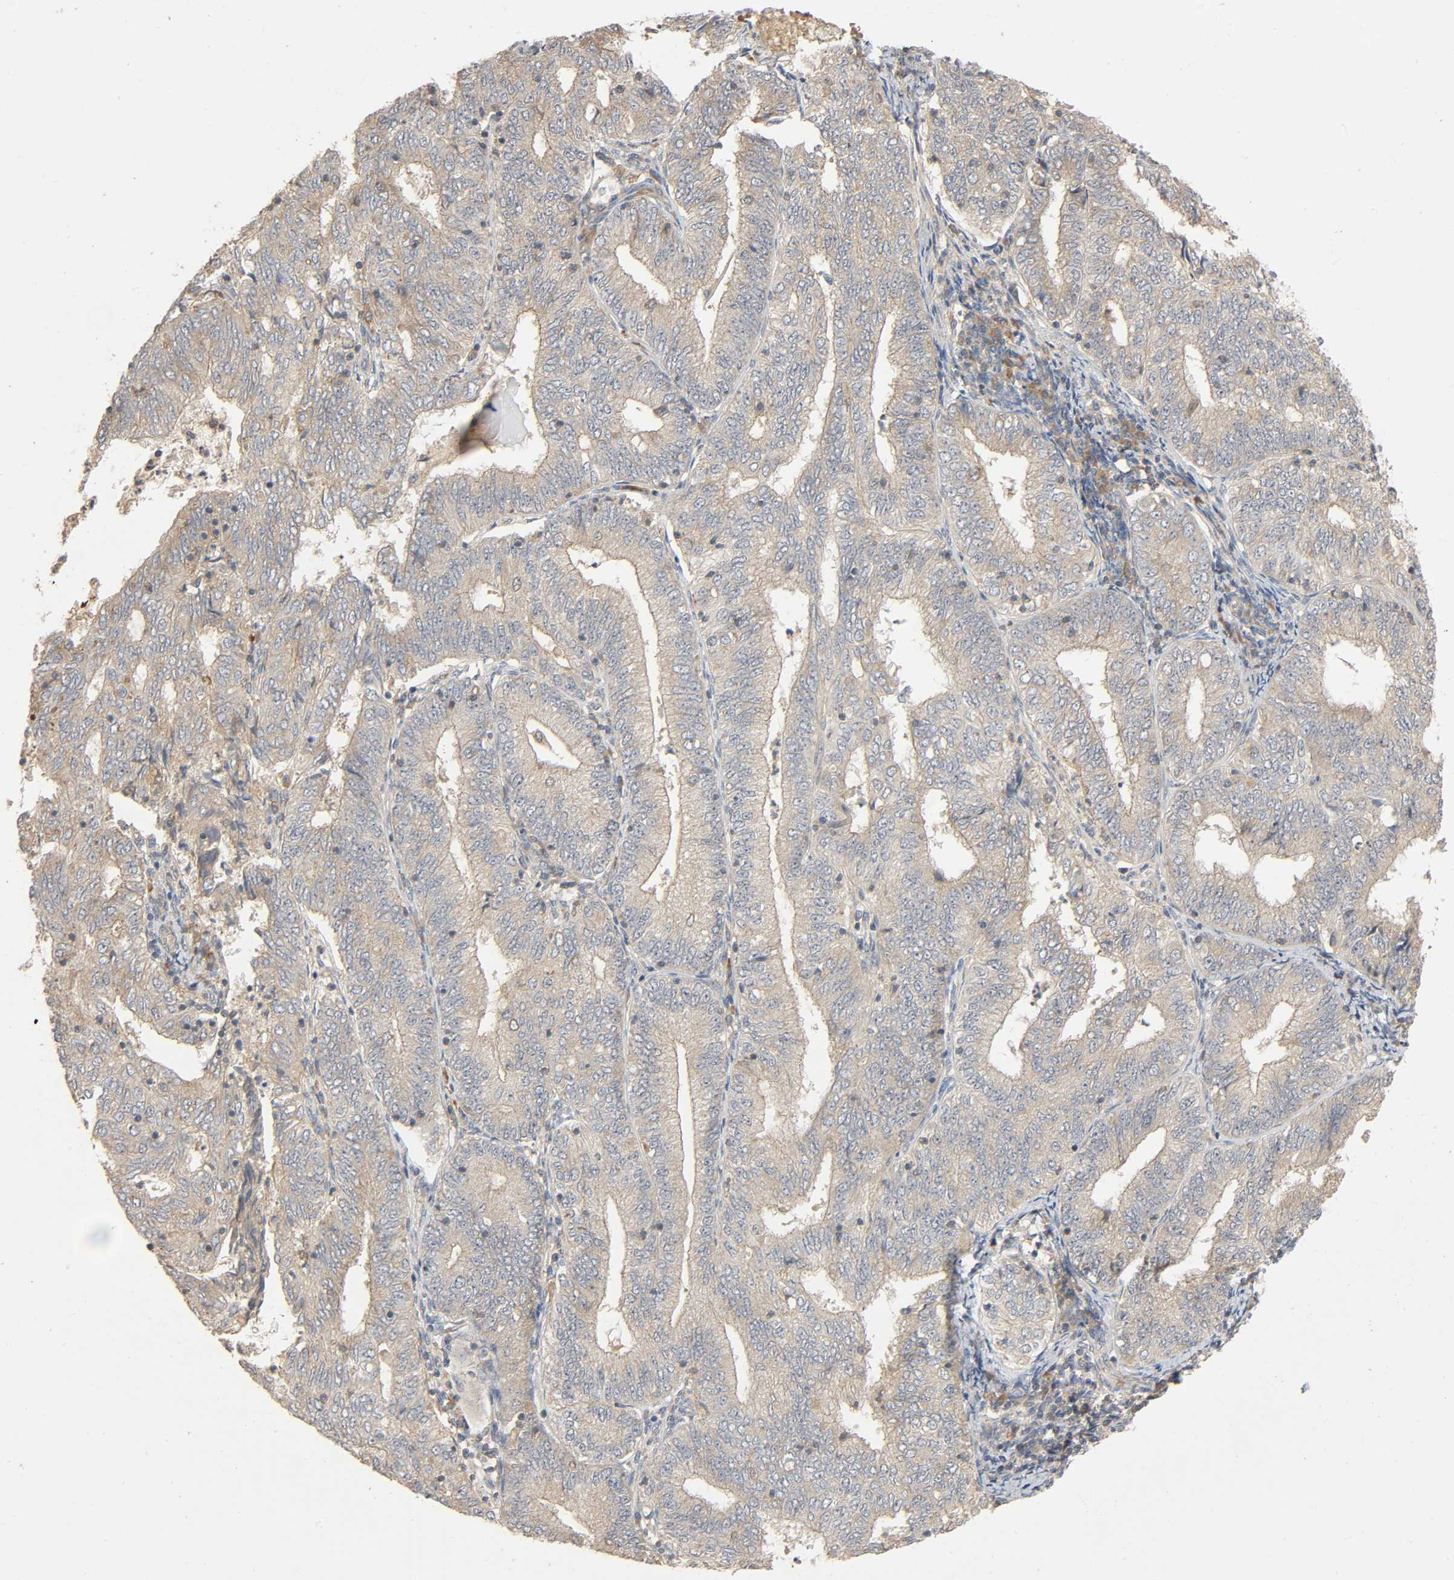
{"staining": {"intensity": "negative", "quantity": "none", "location": "none"}, "tissue": "endometrial cancer", "cell_type": "Tumor cells", "image_type": "cancer", "snomed": [{"axis": "morphology", "description": "Adenocarcinoma, NOS"}, {"axis": "topography", "description": "Endometrium"}], "caption": "Endometrial cancer (adenocarcinoma) was stained to show a protein in brown. There is no significant positivity in tumor cells. The staining was performed using DAB (3,3'-diaminobenzidine) to visualize the protein expression in brown, while the nuclei were stained in blue with hematoxylin (Magnification: 20x).", "gene": "SGSM1", "patient": {"sex": "female", "age": 69}}